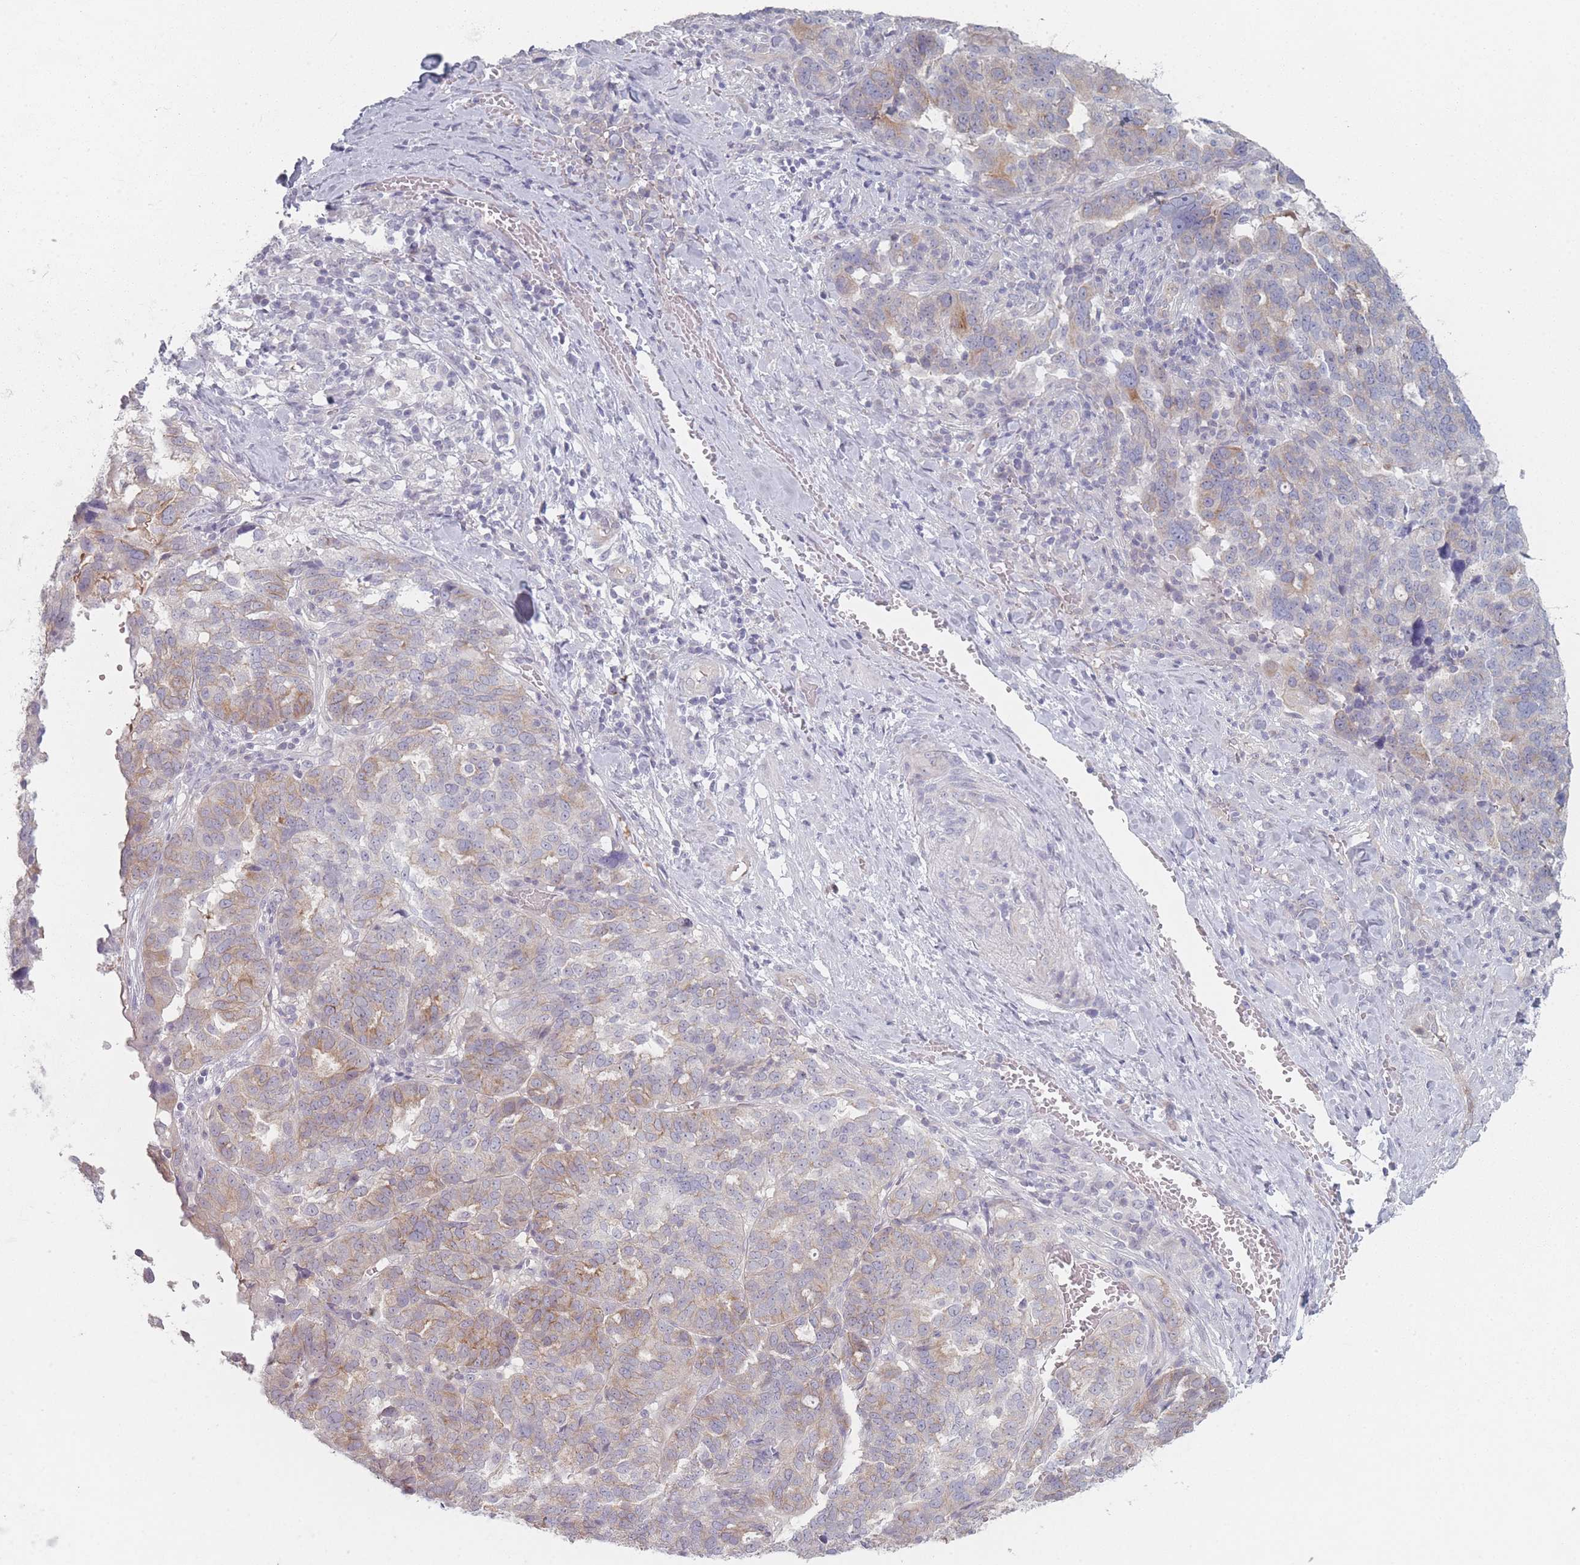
{"staining": {"intensity": "moderate", "quantity": "<25%", "location": "cytoplasmic/membranous"}, "tissue": "ovarian cancer", "cell_type": "Tumor cells", "image_type": "cancer", "snomed": [{"axis": "morphology", "description": "Cystadenocarcinoma, serous, NOS"}, {"axis": "topography", "description": "Ovary"}], "caption": "Tumor cells demonstrate moderate cytoplasmic/membranous expression in approximately <25% of cells in serous cystadenocarcinoma (ovarian).", "gene": "RNF4", "patient": {"sex": "female", "age": 59}}